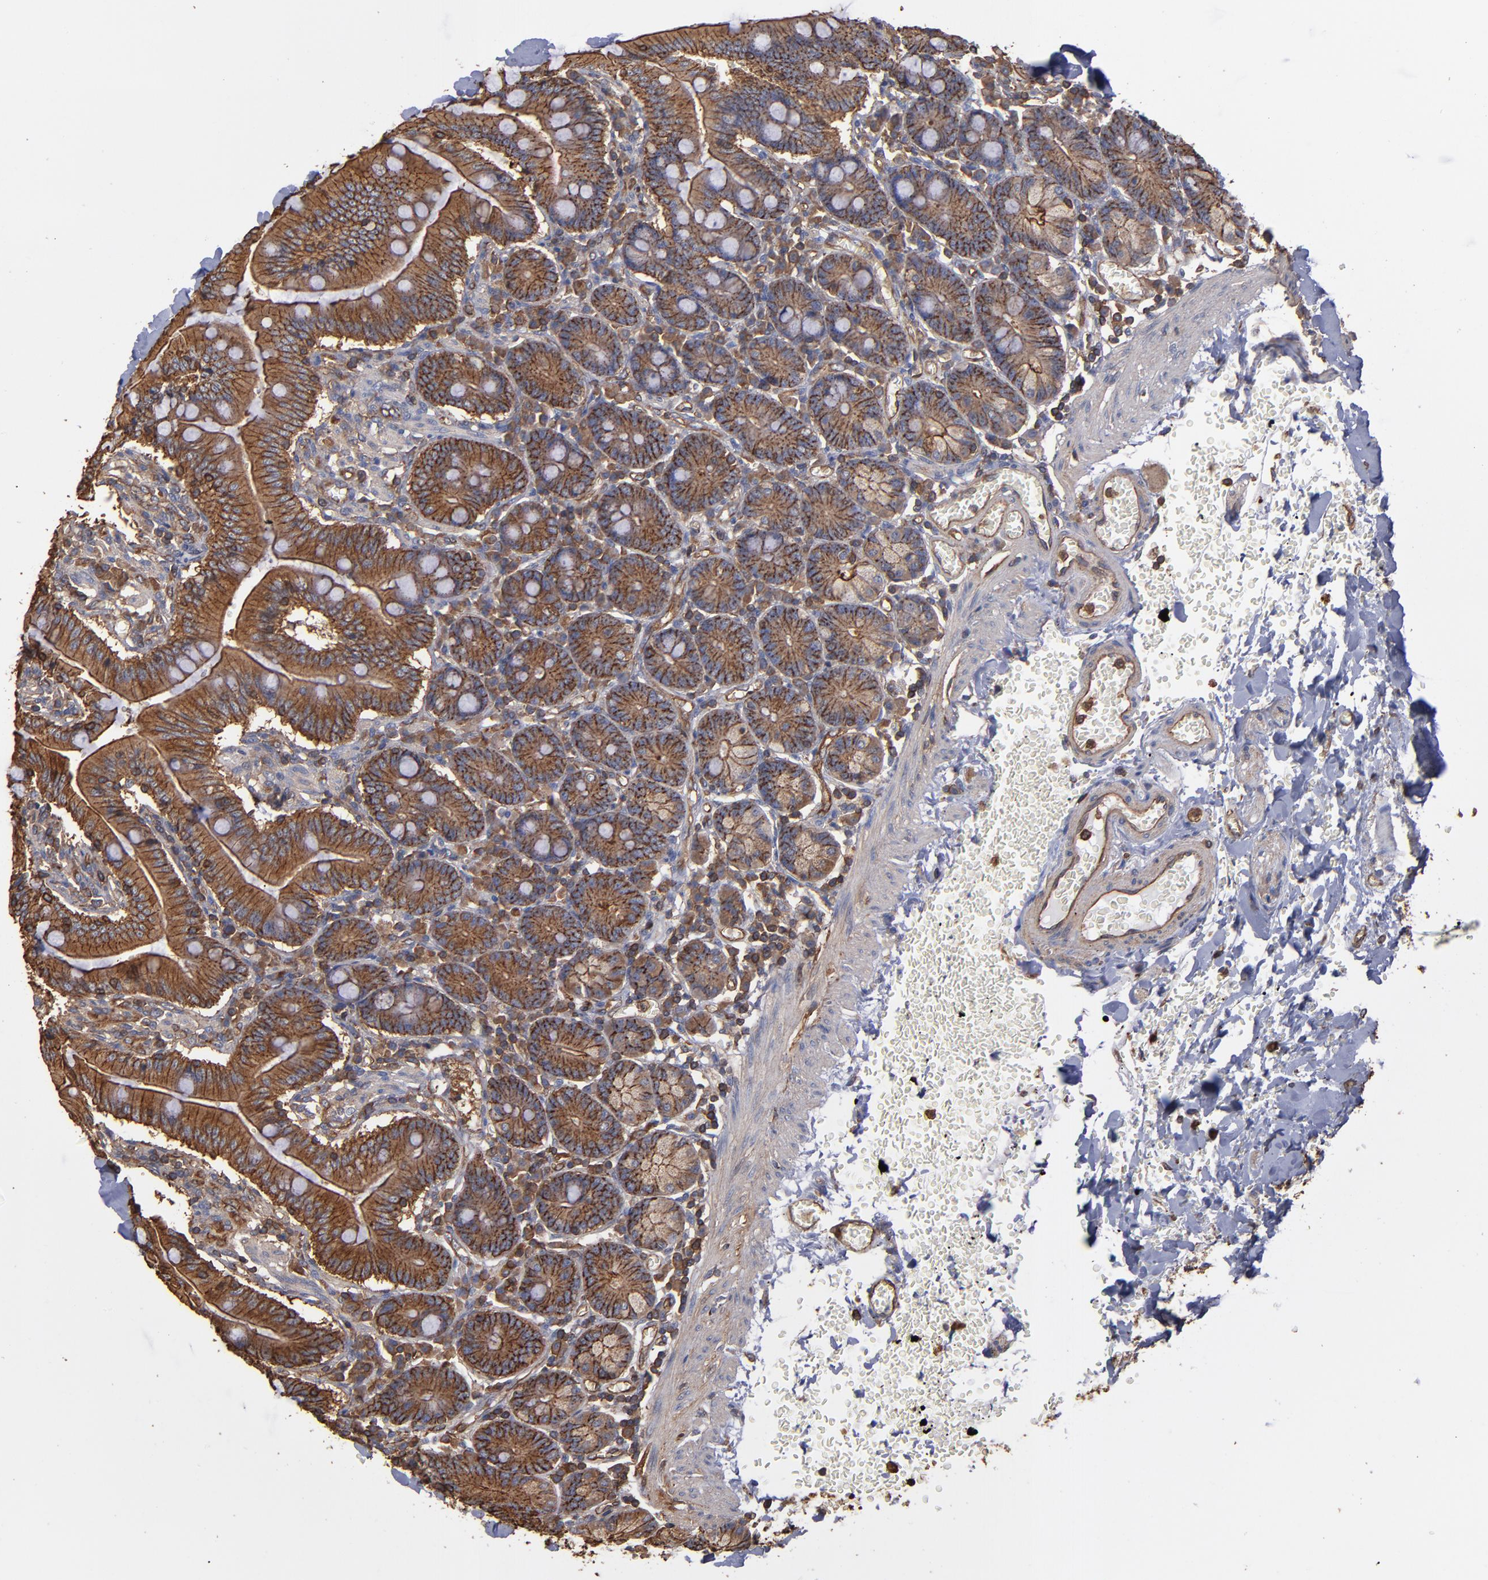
{"staining": {"intensity": "moderate", "quantity": ">75%", "location": "cytoplasmic/membranous"}, "tissue": "small intestine", "cell_type": "Glandular cells", "image_type": "normal", "snomed": [{"axis": "morphology", "description": "Normal tissue, NOS"}, {"axis": "topography", "description": "Small intestine"}], "caption": "IHC photomicrograph of normal small intestine stained for a protein (brown), which demonstrates medium levels of moderate cytoplasmic/membranous expression in about >75% of glandular cells.", "gene": "ACTN4", "patient": {"sex": "male", "age": 71}}